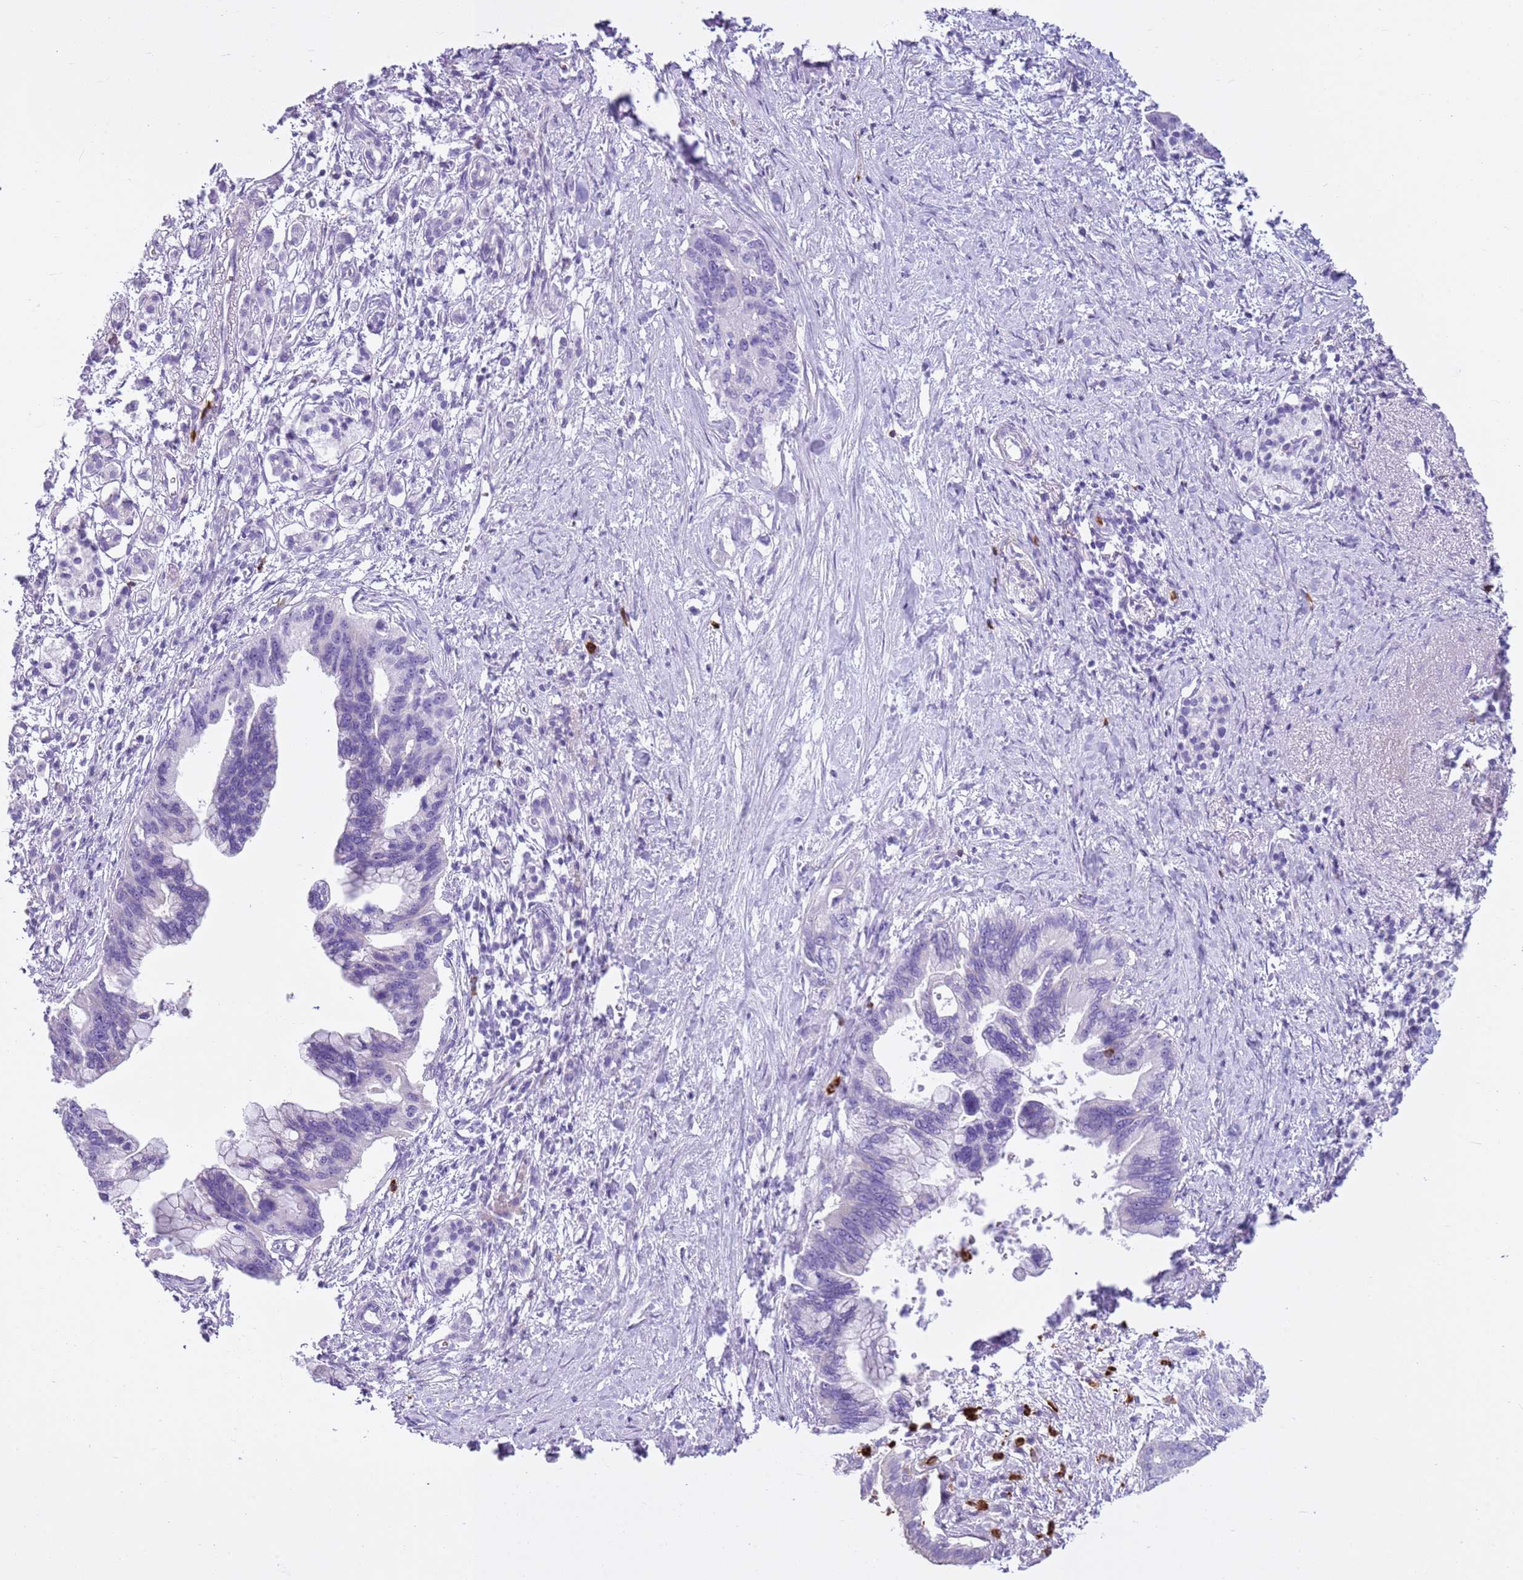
{"staining": {"intensity": "negative", "quantity": "none", "location": "none"}, "tissue": "pancreatic cancer", "cell_type": "Tumor cells", "image_type": "cancer", "snomed": [{"axis": "morphology", "description": "Adenocarcinoma, NOS"}, {"axis": "topography", "description": "Pancreas"}], "caption": "DAB immunohistochemical staining of human pancreatic adenocarcinoma demonstrates no significant expression in tumor cells. The staining is performed using DAB brown chromogen with nuclei counter-stained in using hematoxylin.", "gene": "CD177", "patient": {"sex": "female", "age": 83}}